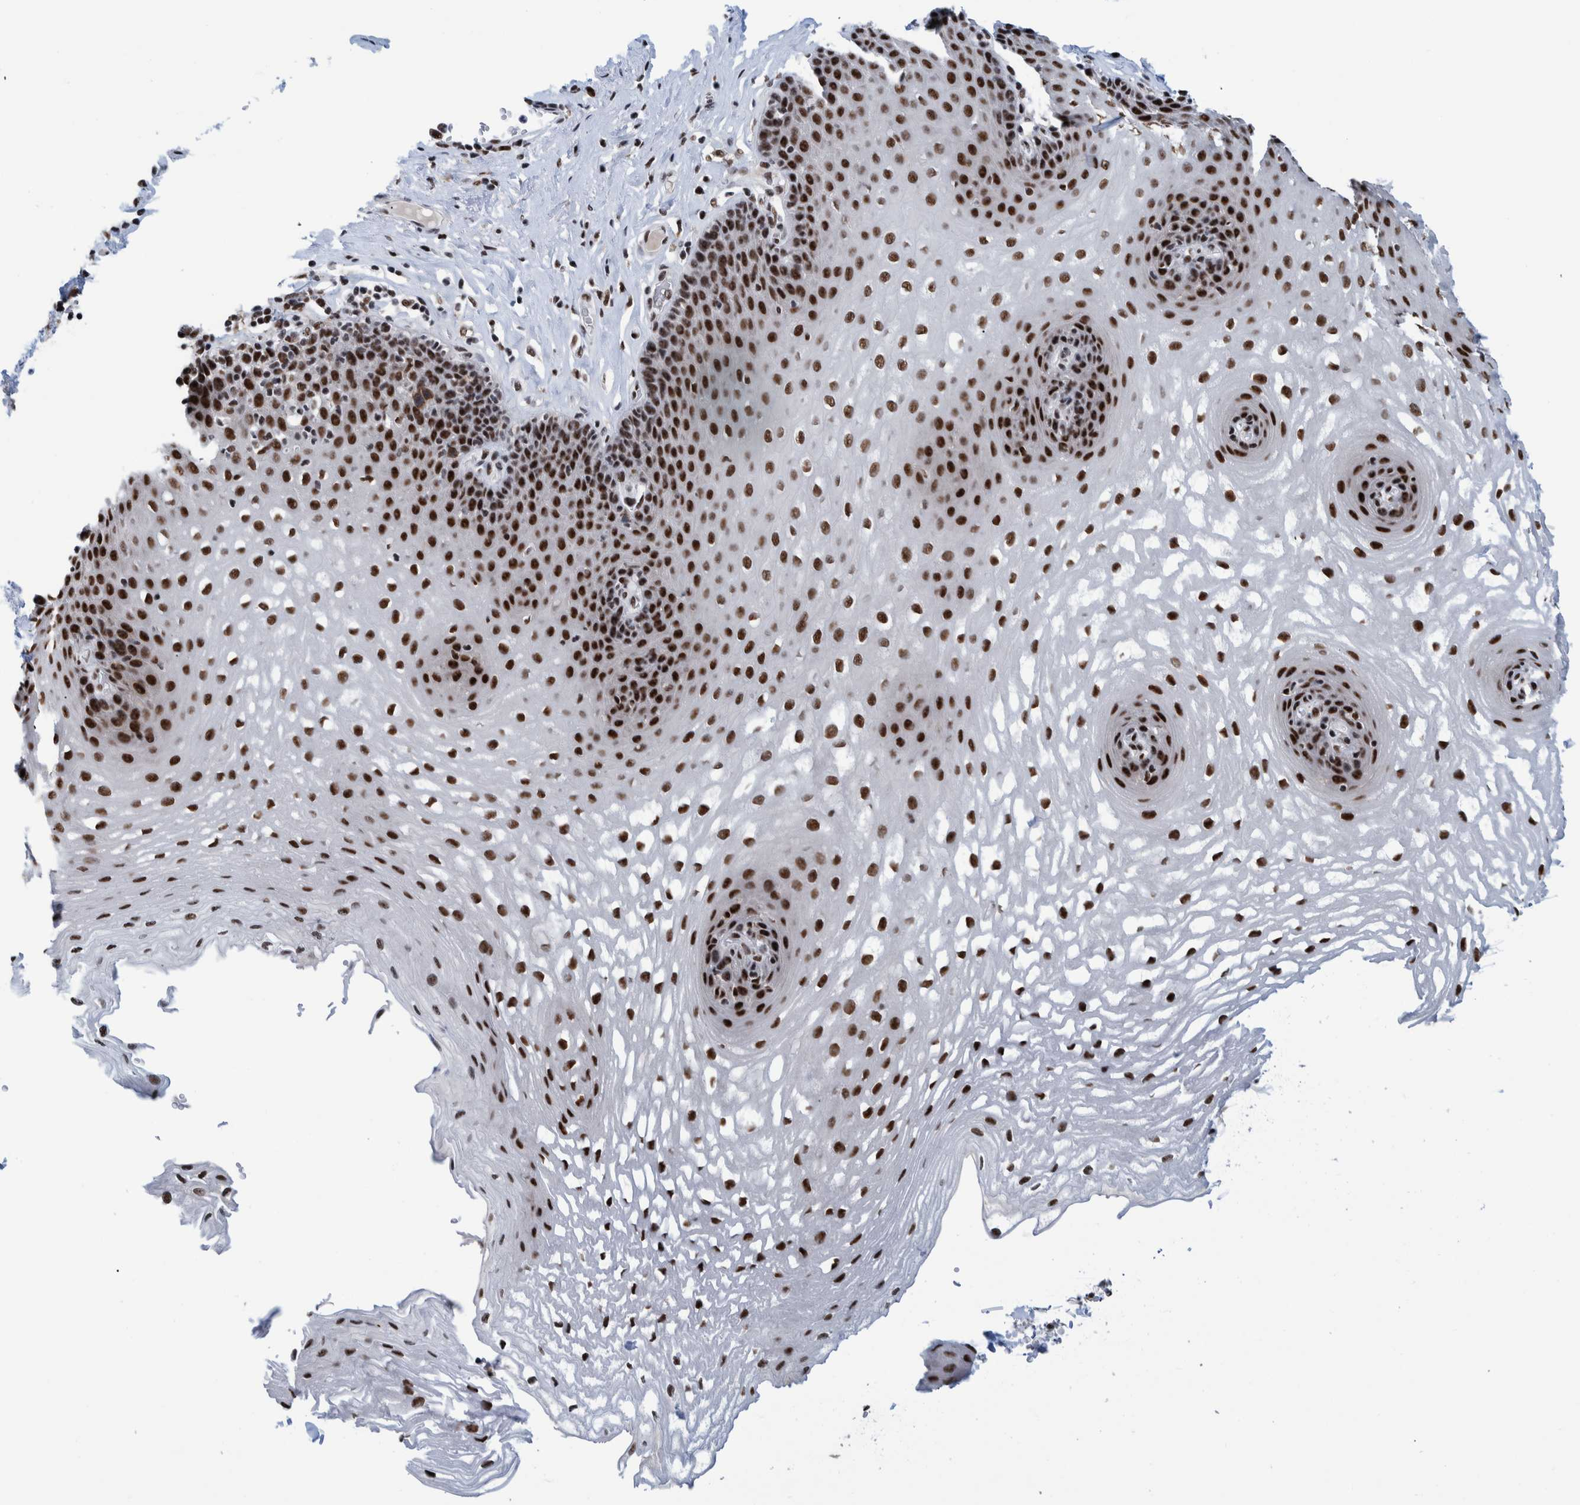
{"staining": {"intensity": "strong", "quantity": ">75%", "location": "nuclear"}, "tissue": "esophagus", "cell_type": "Squamous epithelial cells", "image_type": "normal", "snomed": [{"axis": "morphology", "description": "Normal tissue, NOS"}, {"axis": "topography", "description": "Esophagus"}], "caption": "Squamous epithelial cells show strong nuclear expression in about >75% of cells in benign esophagus.", "gene": "EFTUD2", "patient": {"sex": "female", "age": 66}}